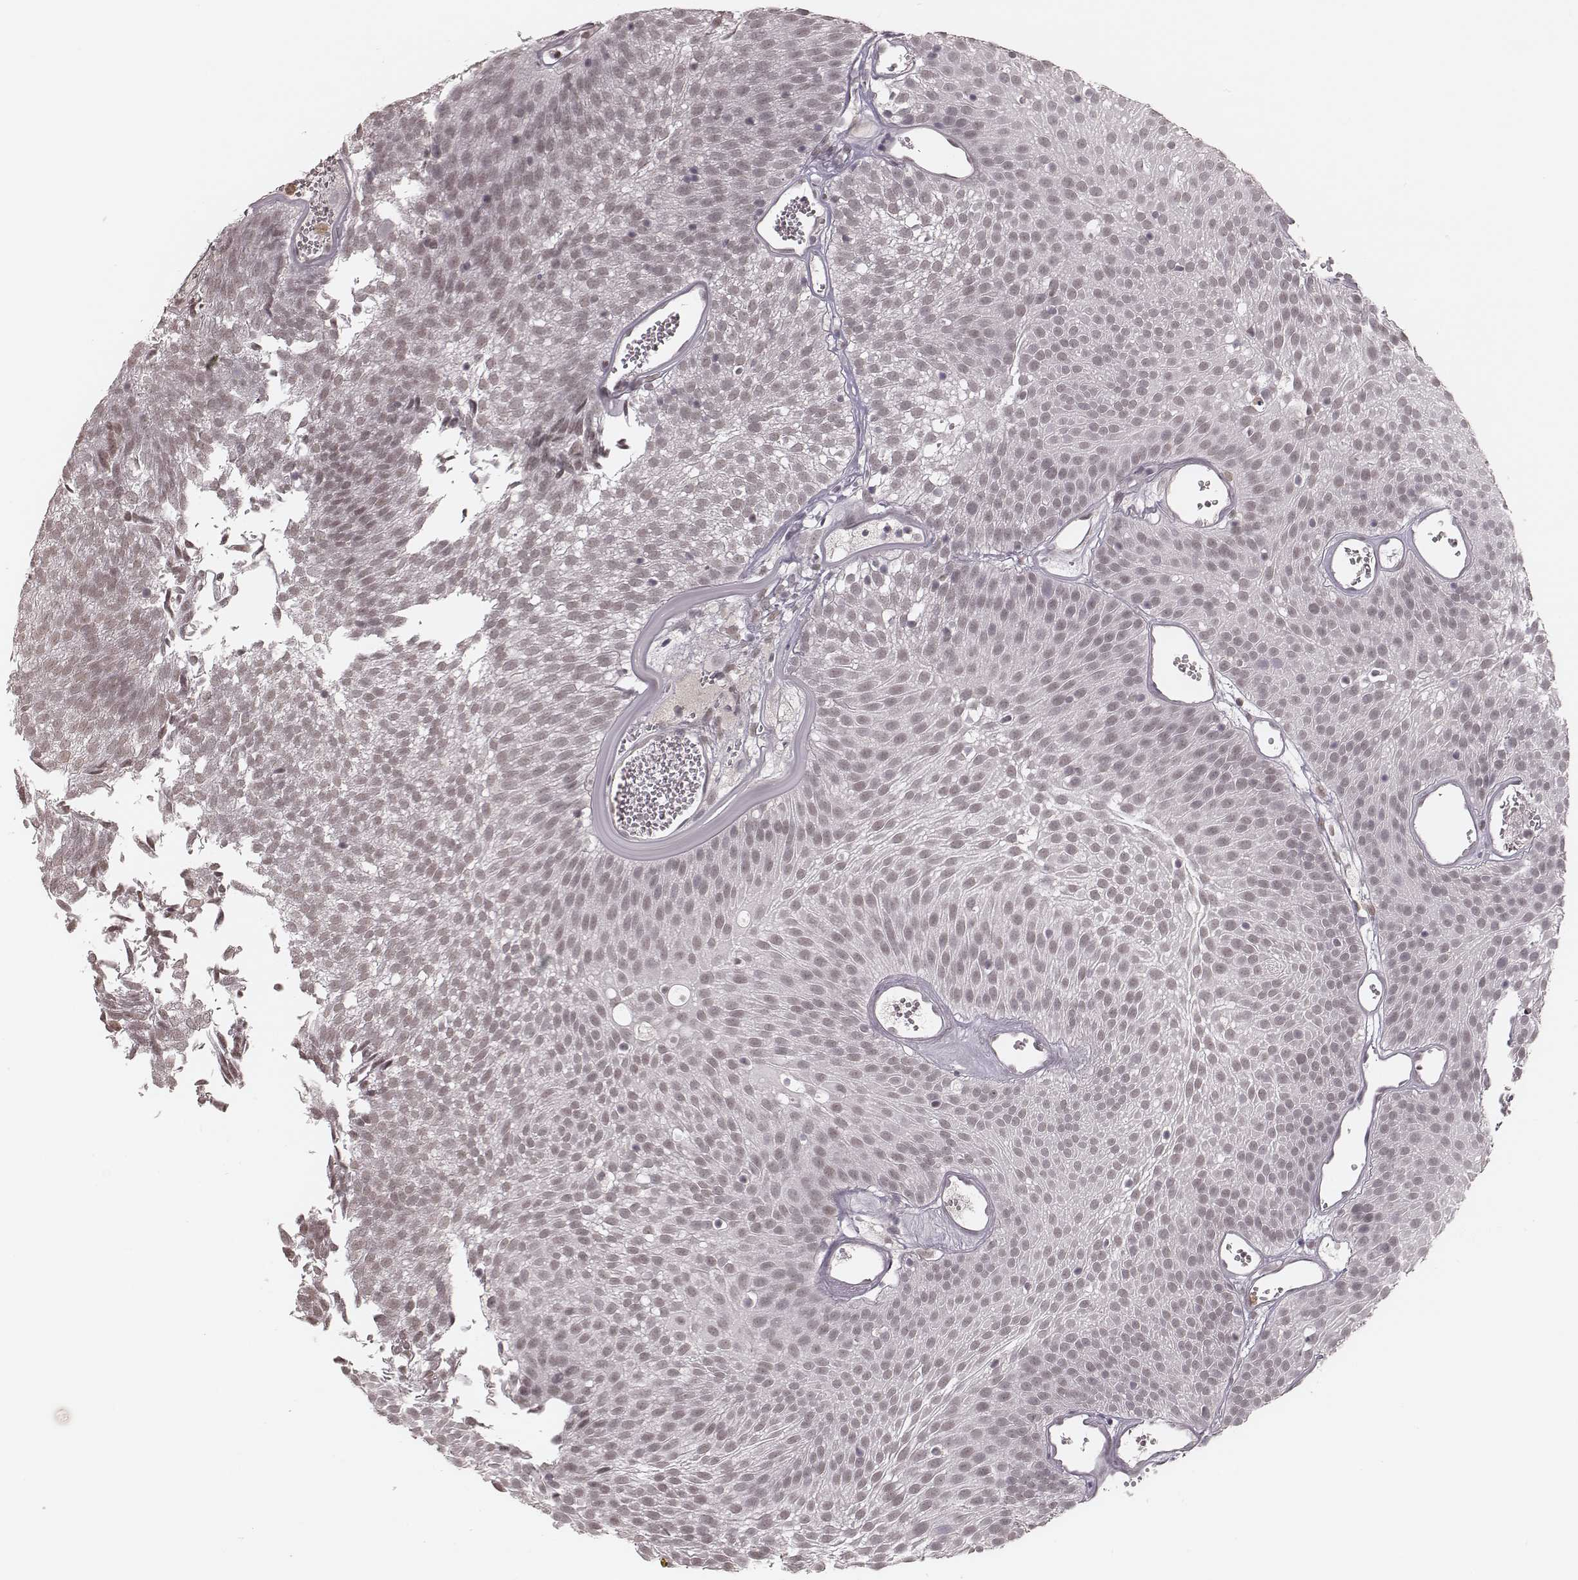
{"staining": {"intensity": "weak", "quantity": "25%-75%", "location": "nuclear"}, "tissue": "urothelial cancer", "cell_type": "Tumor cells", "image_type": "cancer", "snomed": [{"axis": "morphology", "description": "Urothelial carcinoma, Low grade"}, {"axis": "topography", "description": "Urinary bladder"}], "caption": "IHC (DAB) staining of urothelial carcinoma (low-grade) reveals weak nuclear protein positivity in approximately 25%-75% of tumor cells.", "gene": "KITLG", "patient": {"sex": "male", "age": 52}}